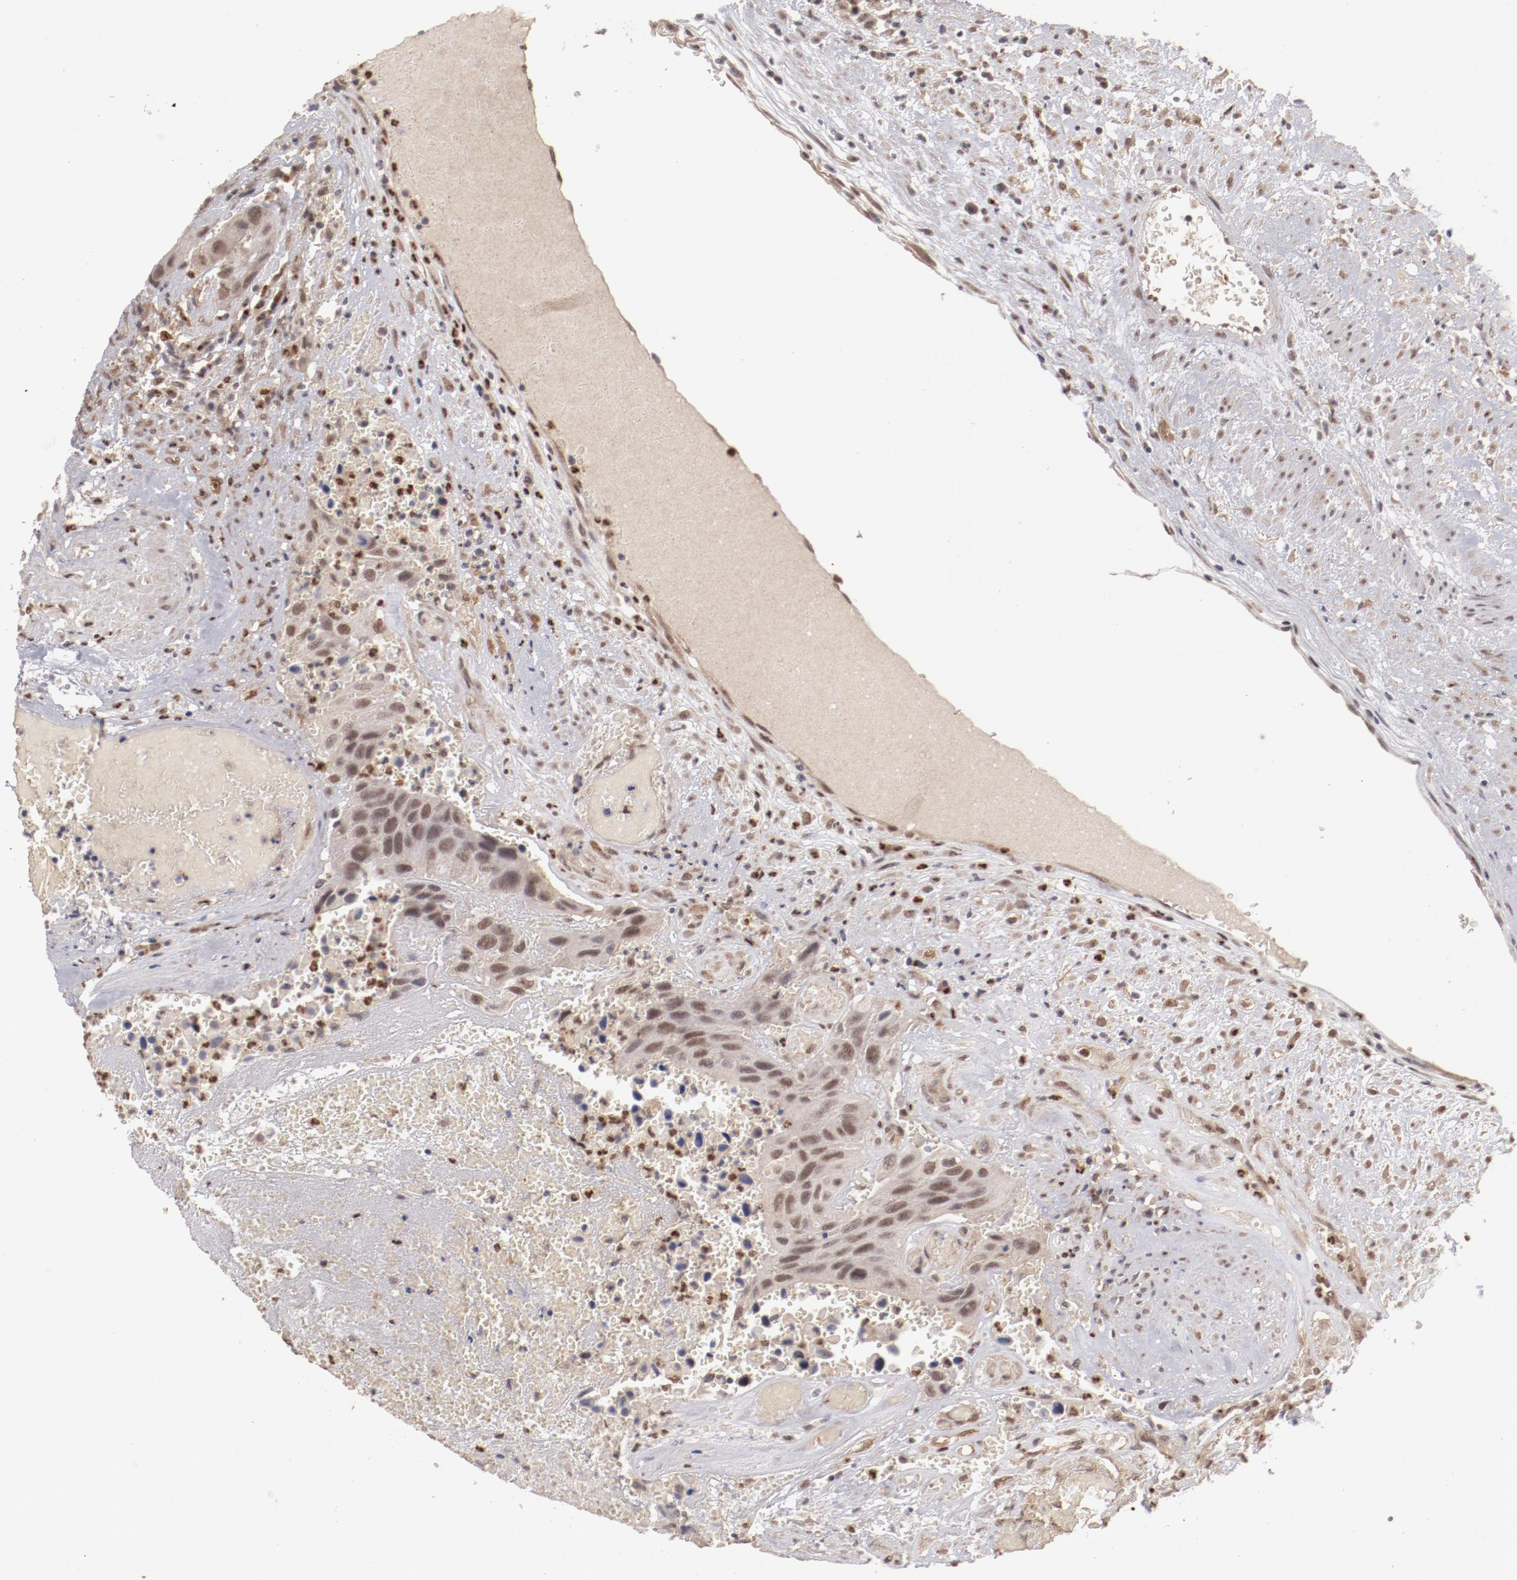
{"staining": {"intensity": "weak", "quantity": "25%-75%", "location": "nuclear"}, "tissue": "urothelial cancer", "cell_type": "Tumor cells", "image_type": "cancer", "snomed": [{"axis": "morphology", "description": "Urothelial carcinoma, High grade"}, {"axis": "topography", "description": "Urinary bladder"}], "caption": "Brown immunohistochemical staining in human urothelial cancer reveals weak nuclear expression in about 25%-75% of tumor cells.", "gene": "NFE2", "patient": {"sex": "male", "age": 66}}